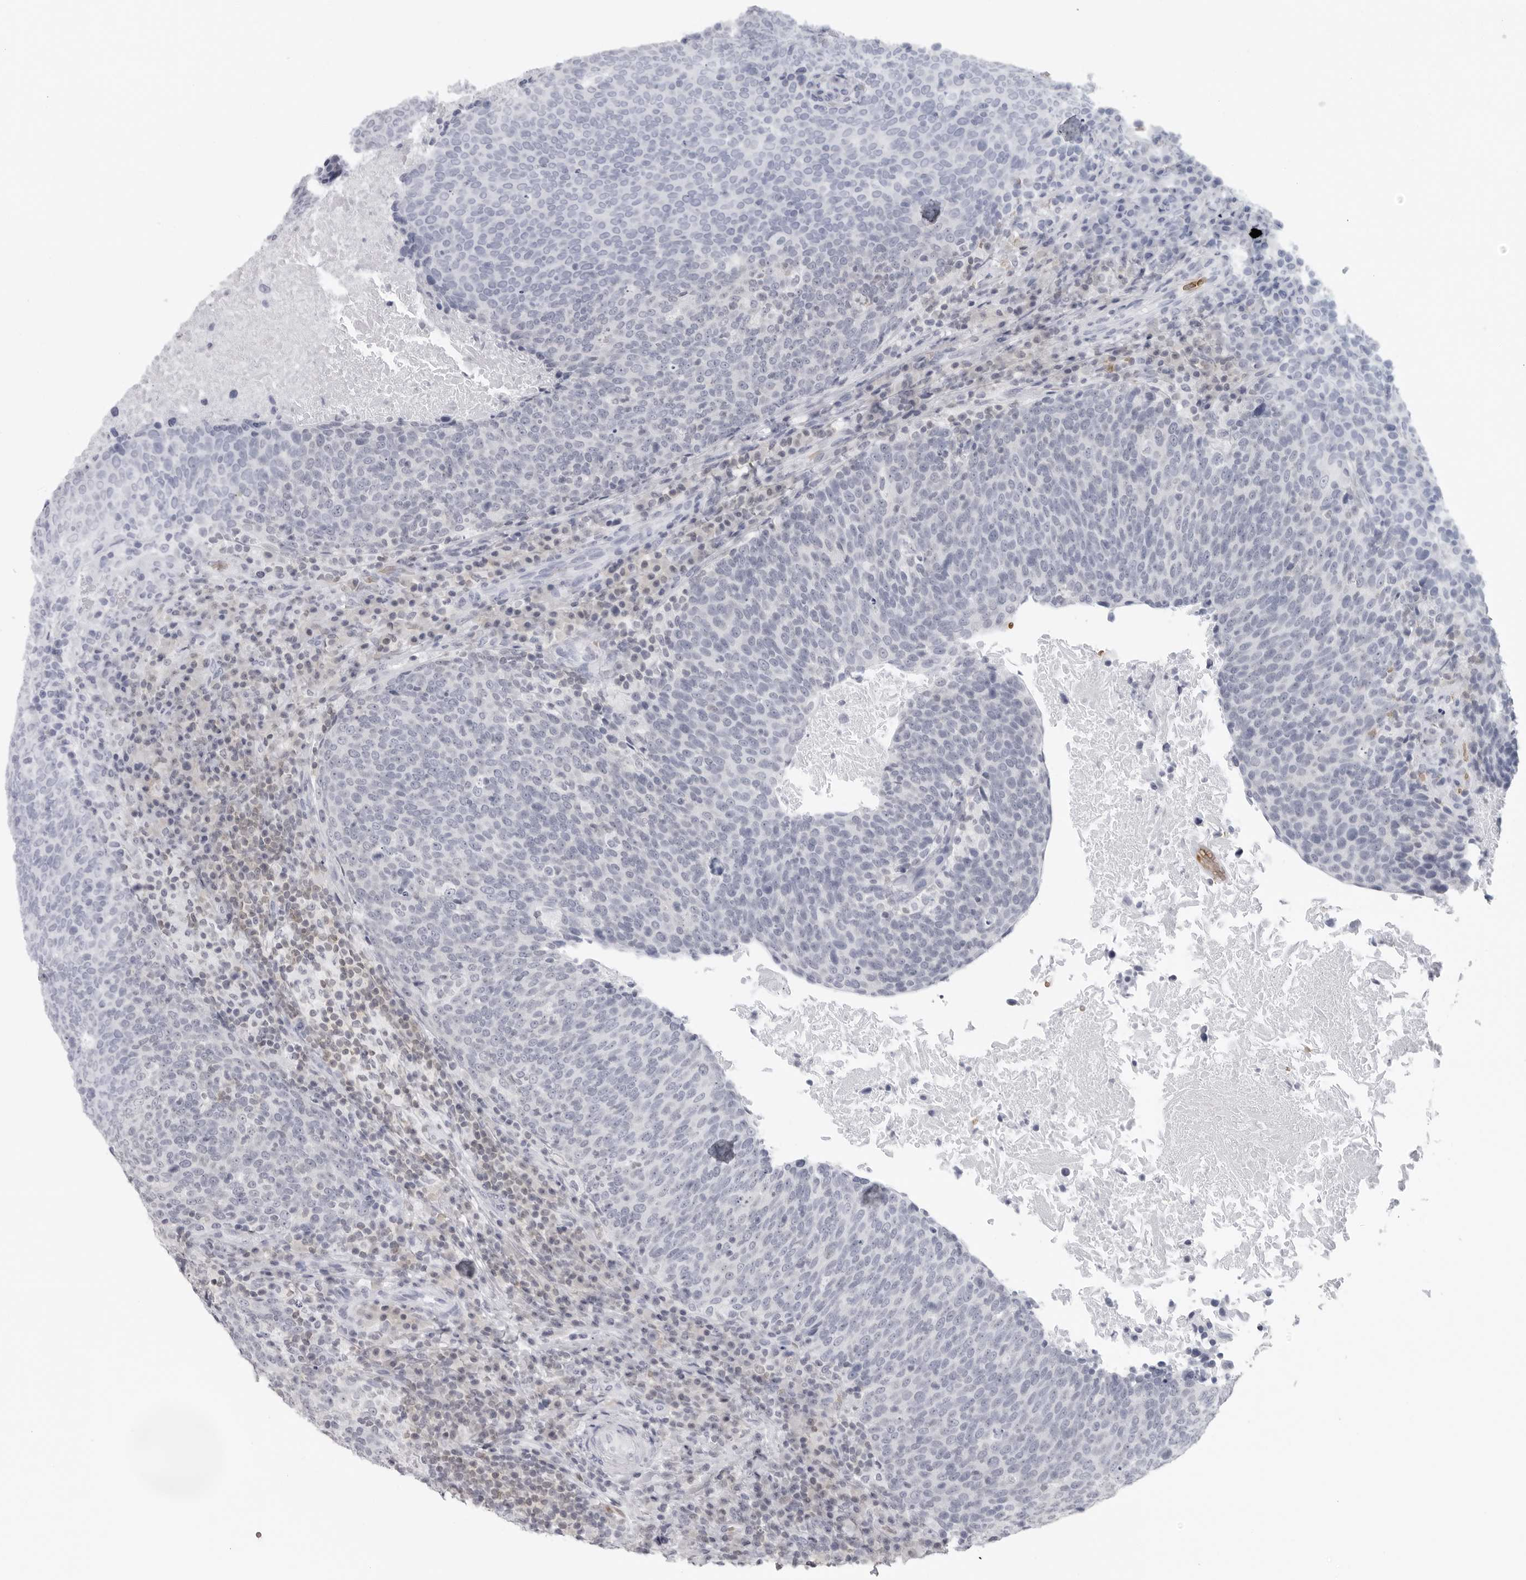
{"staining": {"intensity": "negative", "quantity": "none", "location": "none"}, "tissue": "head and neck cancer", "cell_type": "Tumor cells", "image_type": "cancer", "snomed": [{"axis": "morphology", "description": "Squamous cell carcinoma, NOS"}, {"axis": "morphology", "description": "Squamous cell carcinoma, metastatic, NOS"}, {"axis": "topography", "description": "Lymph node"}, {"axis": "topography", "description": "Head-Neck"}], "caption": "Immunohistochemistry (IHC) of head and neck cancer (metastatic squamous cell carcinoma) exhibits no staining in tumor cells.", "gene": "EPB41", "patient": {"sex": "male", "age": 62}}